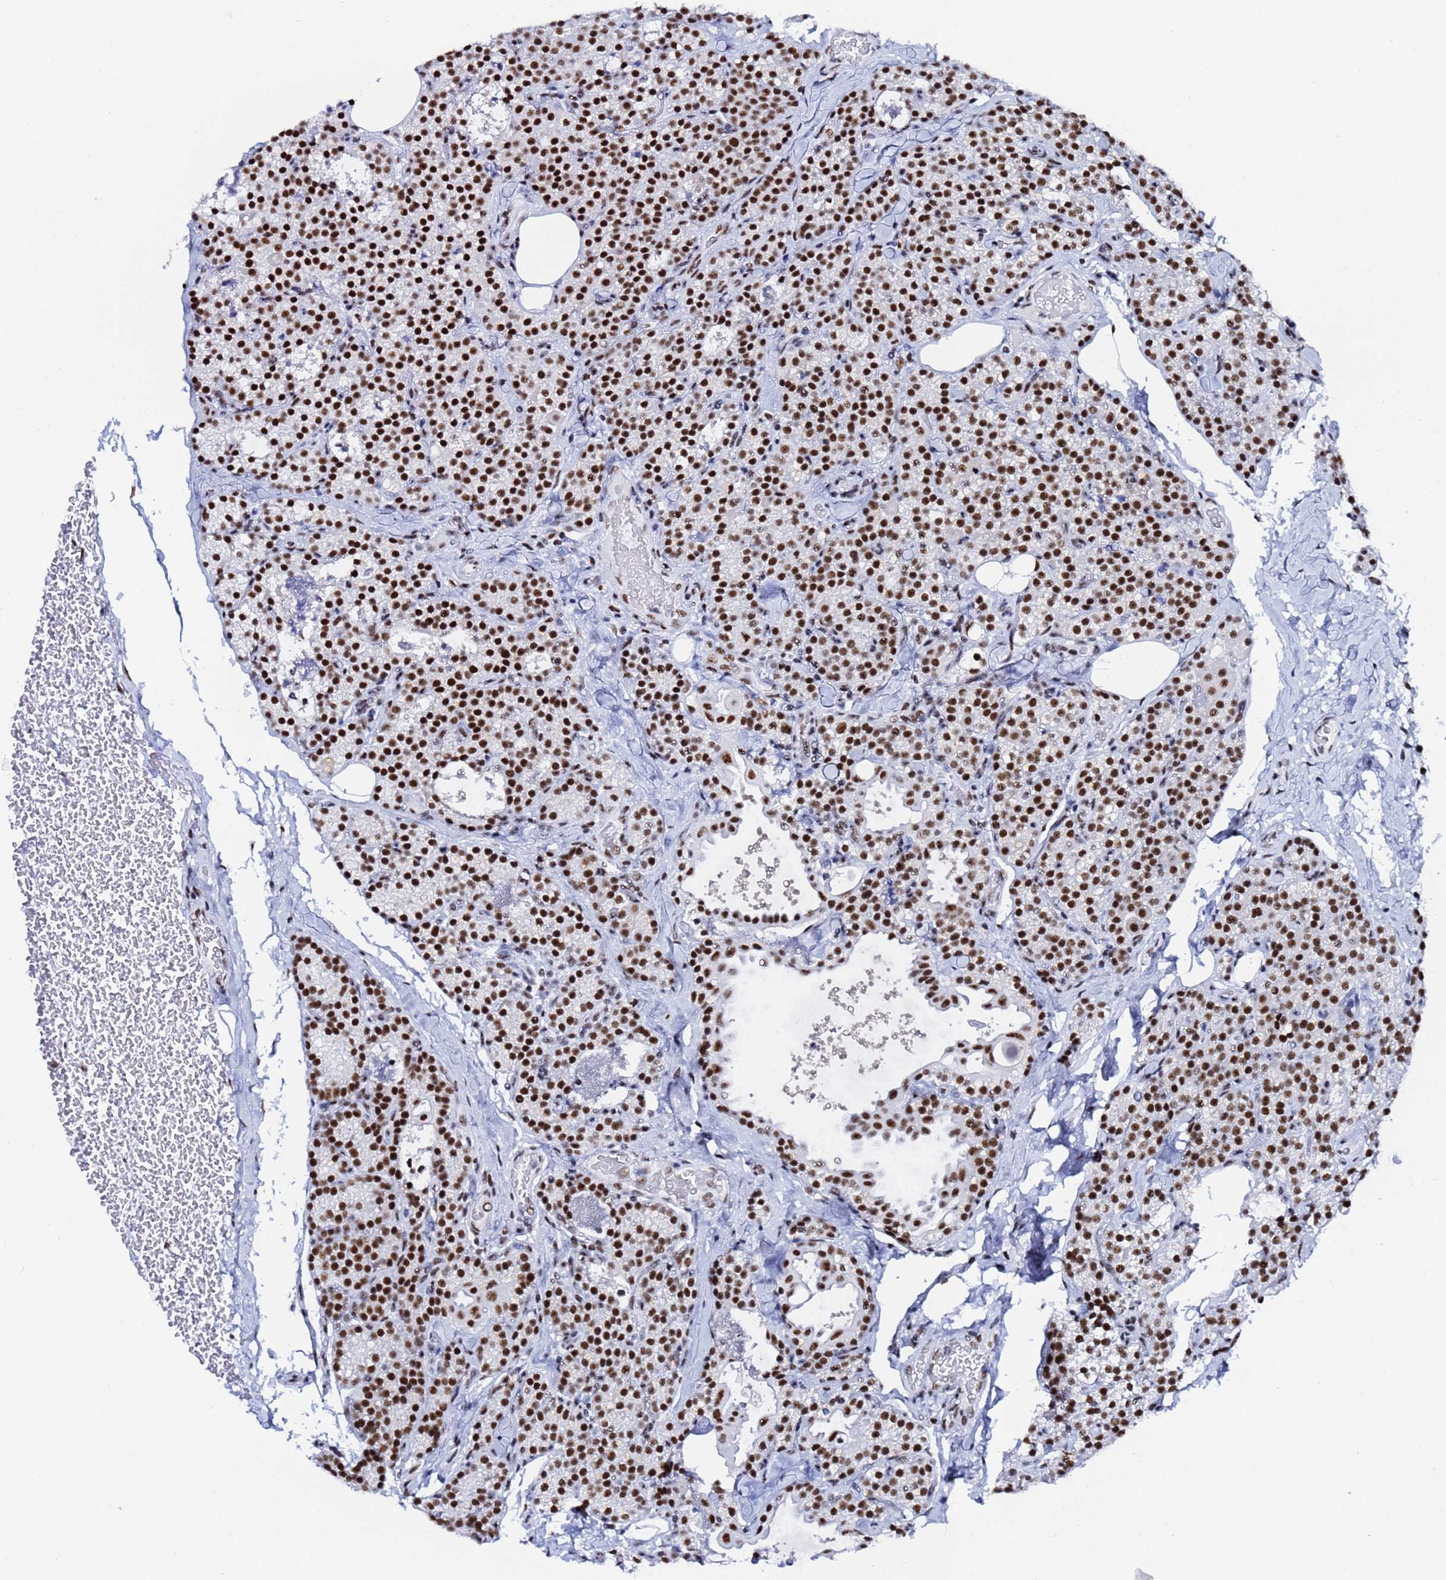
{"staining": {"intensity": "strong", "quantity": ">75%", "location": "nuclear"}, "tissue": "parathyroid gland", "cell_type": "Glandular cells", "image_type": "normal", "snomed": [{"axis": "morphology", "description": "Normal tissue, NOS"}, {"axis": "topography", "description": "Parathyroid gland"}], "caption": "About >75% of glandular cells in normal human parathyroid gland display strong nuclear protein expression as visualized by brown immunohistochemical staining.", "gene": "SNRPA1", "patient": {"sex": "female", "age": 45}}